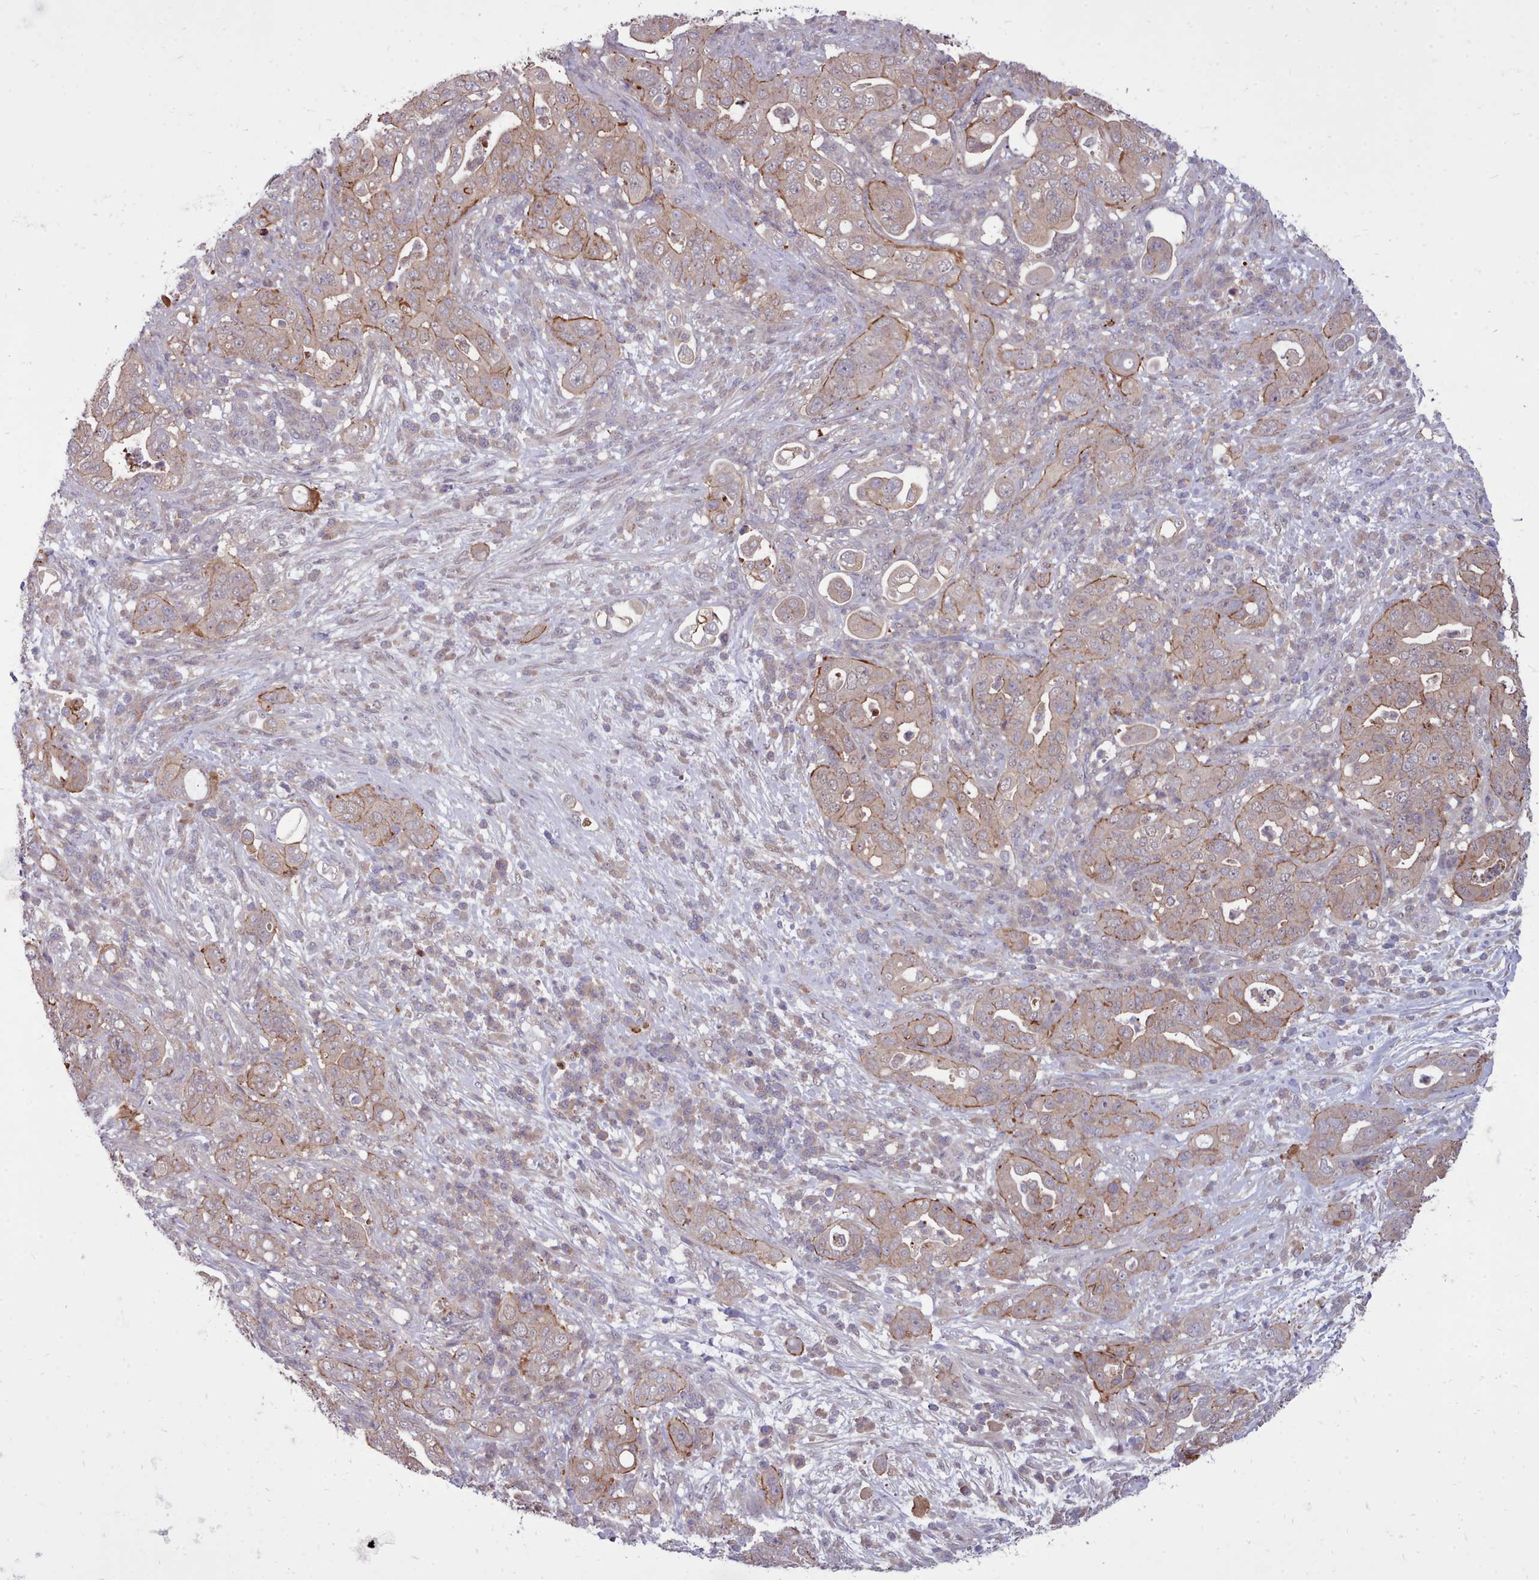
{"staining": {"intensity": "weak", "quantity": "<25%", "location": "cytoplasmic/membranous"}, "tissue": "pancreatic cancer", "cell_type": "Tumor cells", "image_type": "cancer", "snomed": [{"axis": "morphology", "description": "Normal tissue, NOS"}, {"axis": "morphology", "description": "Adenocarcinoma, NOS"}, {"axis": "topography", "description": "Lymph node"}, {"axis": "topography", "description": "Pancreas"}], "caption": "The immunohistochemistry (IHC) image has no significant positivity in tumor cells of adenocarcinoma (pancreatic) tissue.", "gene": "AHCY", "patient": {"sex": "female", "age": 67}}